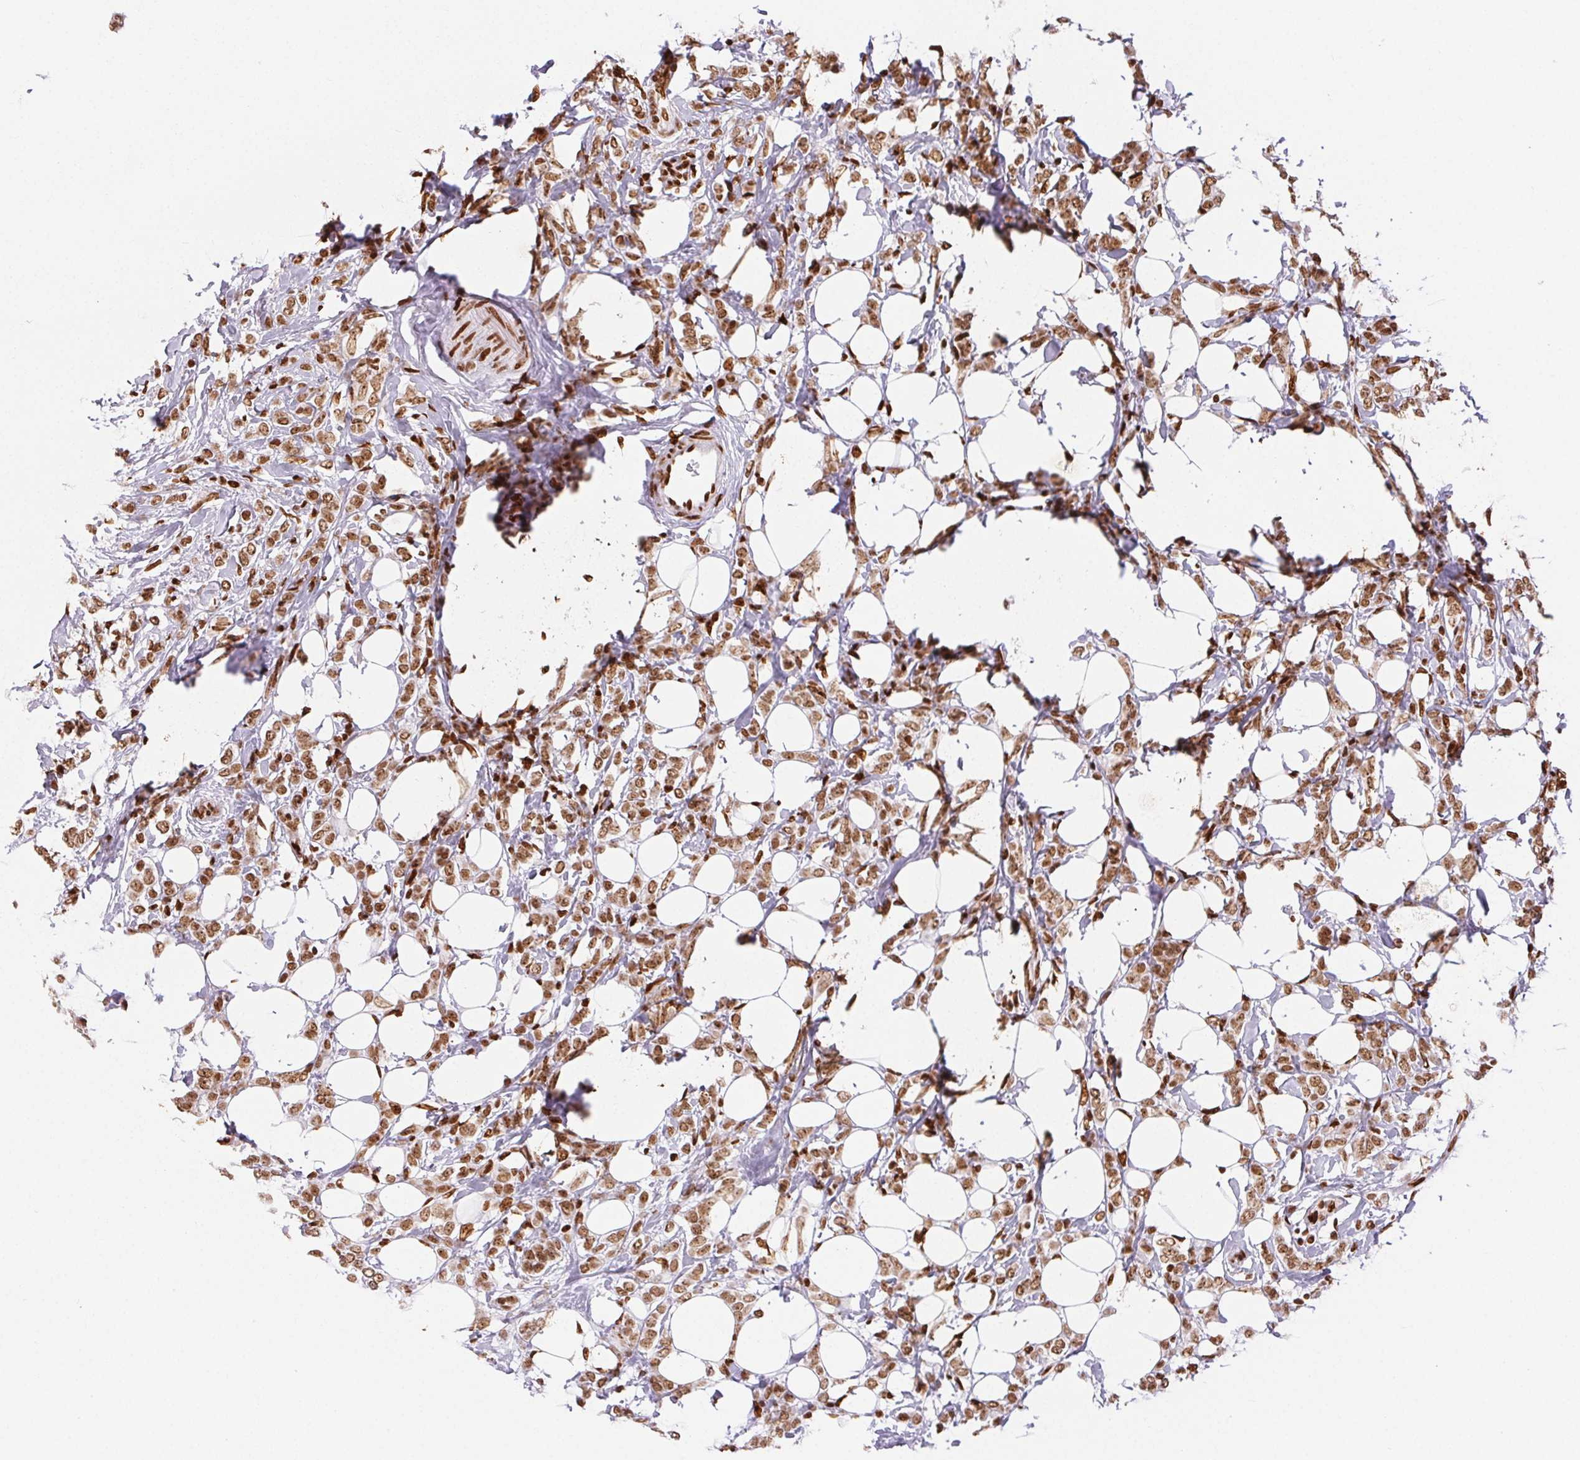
{"staining": {"intensity": "moderate", "quantity": ">75%", "location": "nuclear"}, "tissue": "breast cancer", "cell_type": "Tumor cells", "image_type": "cancer", "snomed": [{"axis": "morphology", "description": "Lobular carcinoma"}, {"axis": "topography", "description": "Breast"}], "caption": "Lobular carcinoma (breast) stained for a protein exhibits moderate nuclear positivity in tumor cells.", "gene": "ZNF80", "patient": {"sex": "female", "age": 49}}